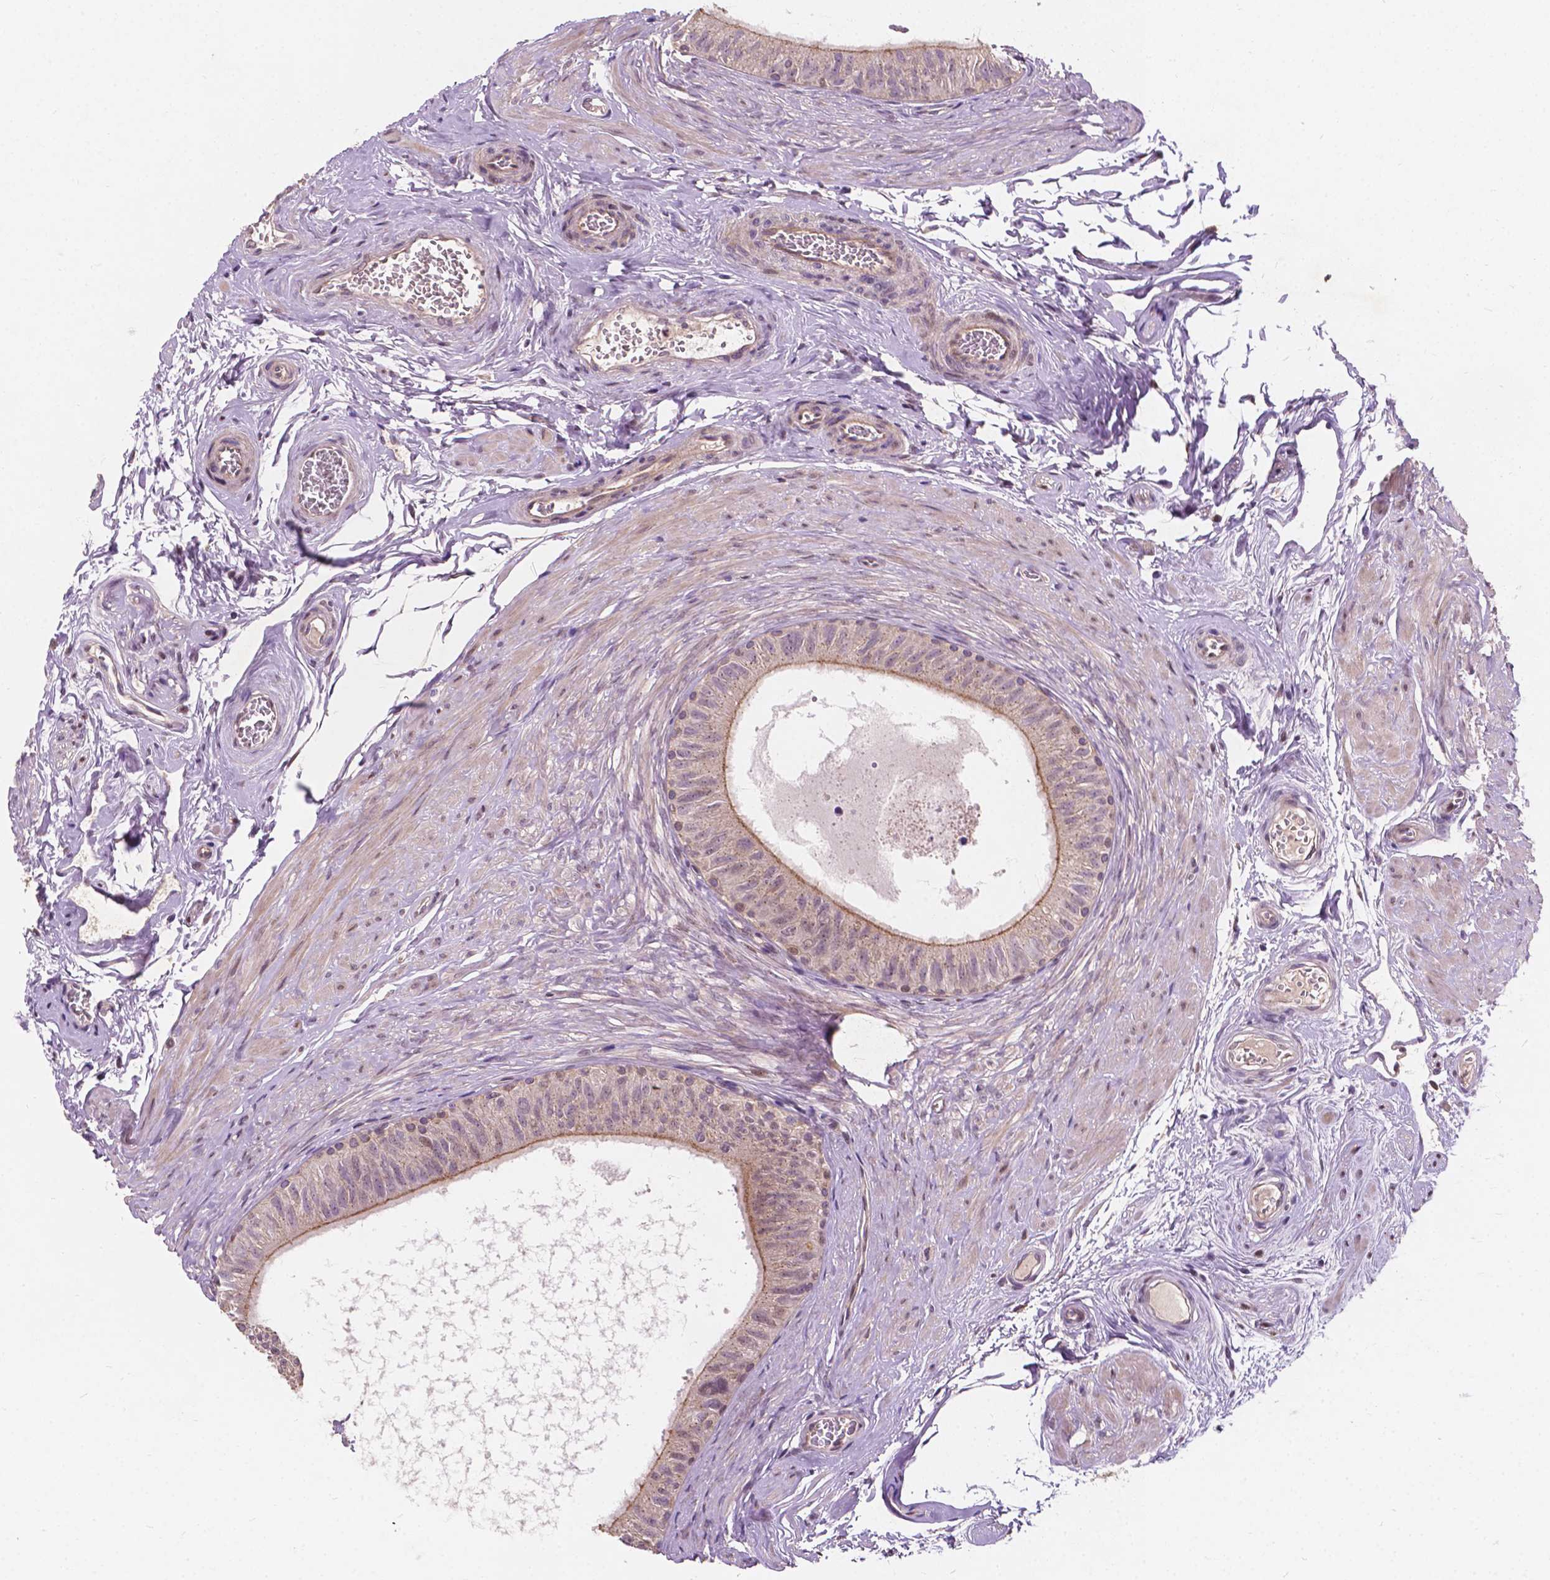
{"staining": {"intensity": "moderate", "quantity": "<25%", "location": "cytoplasmic/membranous"}, "tissue": "epididymis", "cell_type": "Glandular cells", "image_type": "normal", "snomed": [{"axis": "morphology", "description": "Normal tissue, NOS"}, {"axis": "topography", "description": "Epididymis"}], "caption": "Immunohistochemical staining of benign epididymis displays moderate cytoplasmic/membranous protein expression in approximately <25% of glandular cells.", "gene": "DUSP16", "patient": {"sex": "male", "age": 36}}